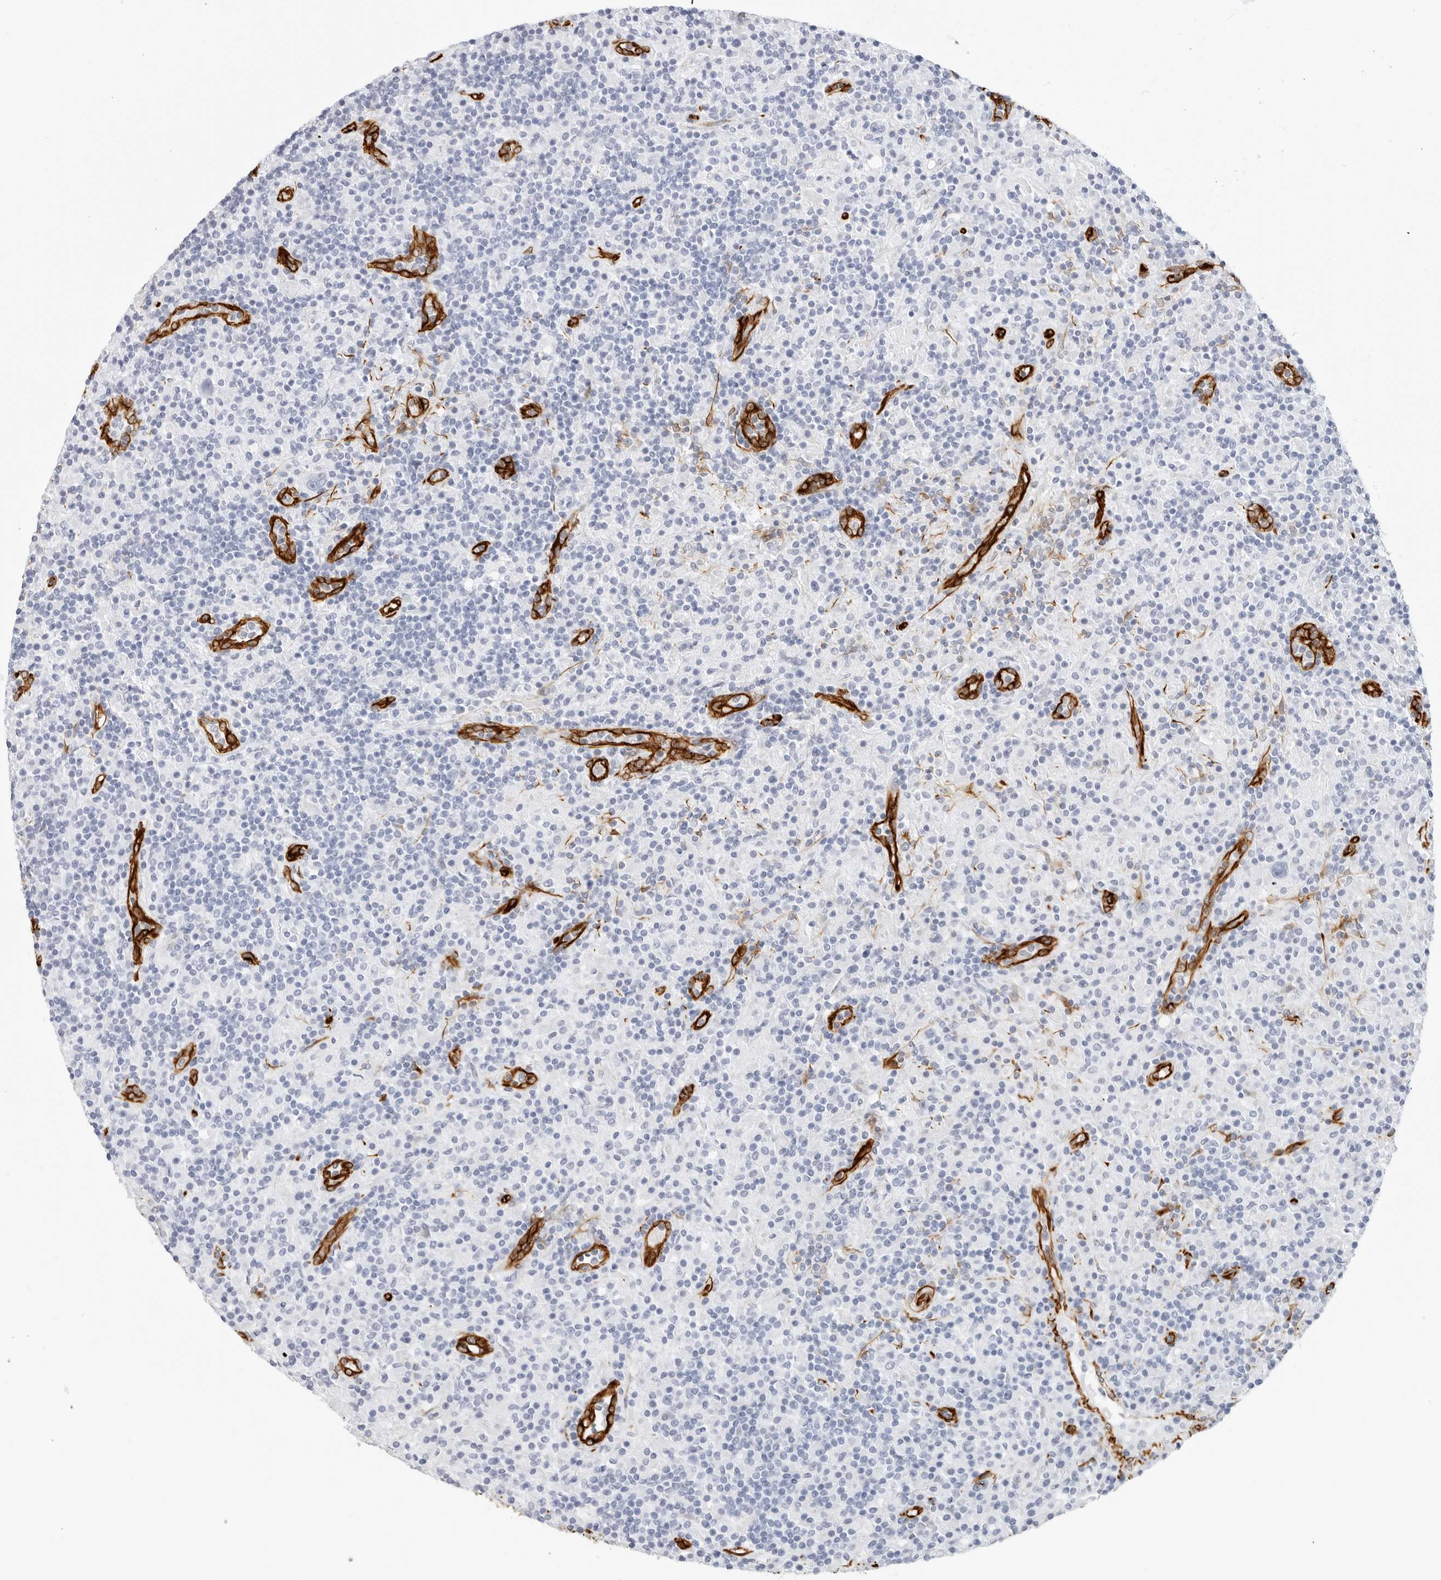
{"staining": {"intensity": "negative", "quantity": "none", "location": "none"}, "tissue": "lymphoma", "cell_type": "Tumor cells", "image_type": "cancer", "snomed": [{"axis": "morphology", "description": "Hodgkin's disease, NOS"}, {"axis": "topography", "description": "Lymph node"}], "caption": "Protein analysis of lymphoma demonstrates no significant expression in tumor cells.", "gene": "NES", "patient": {"sex": "male", "age": 70}}